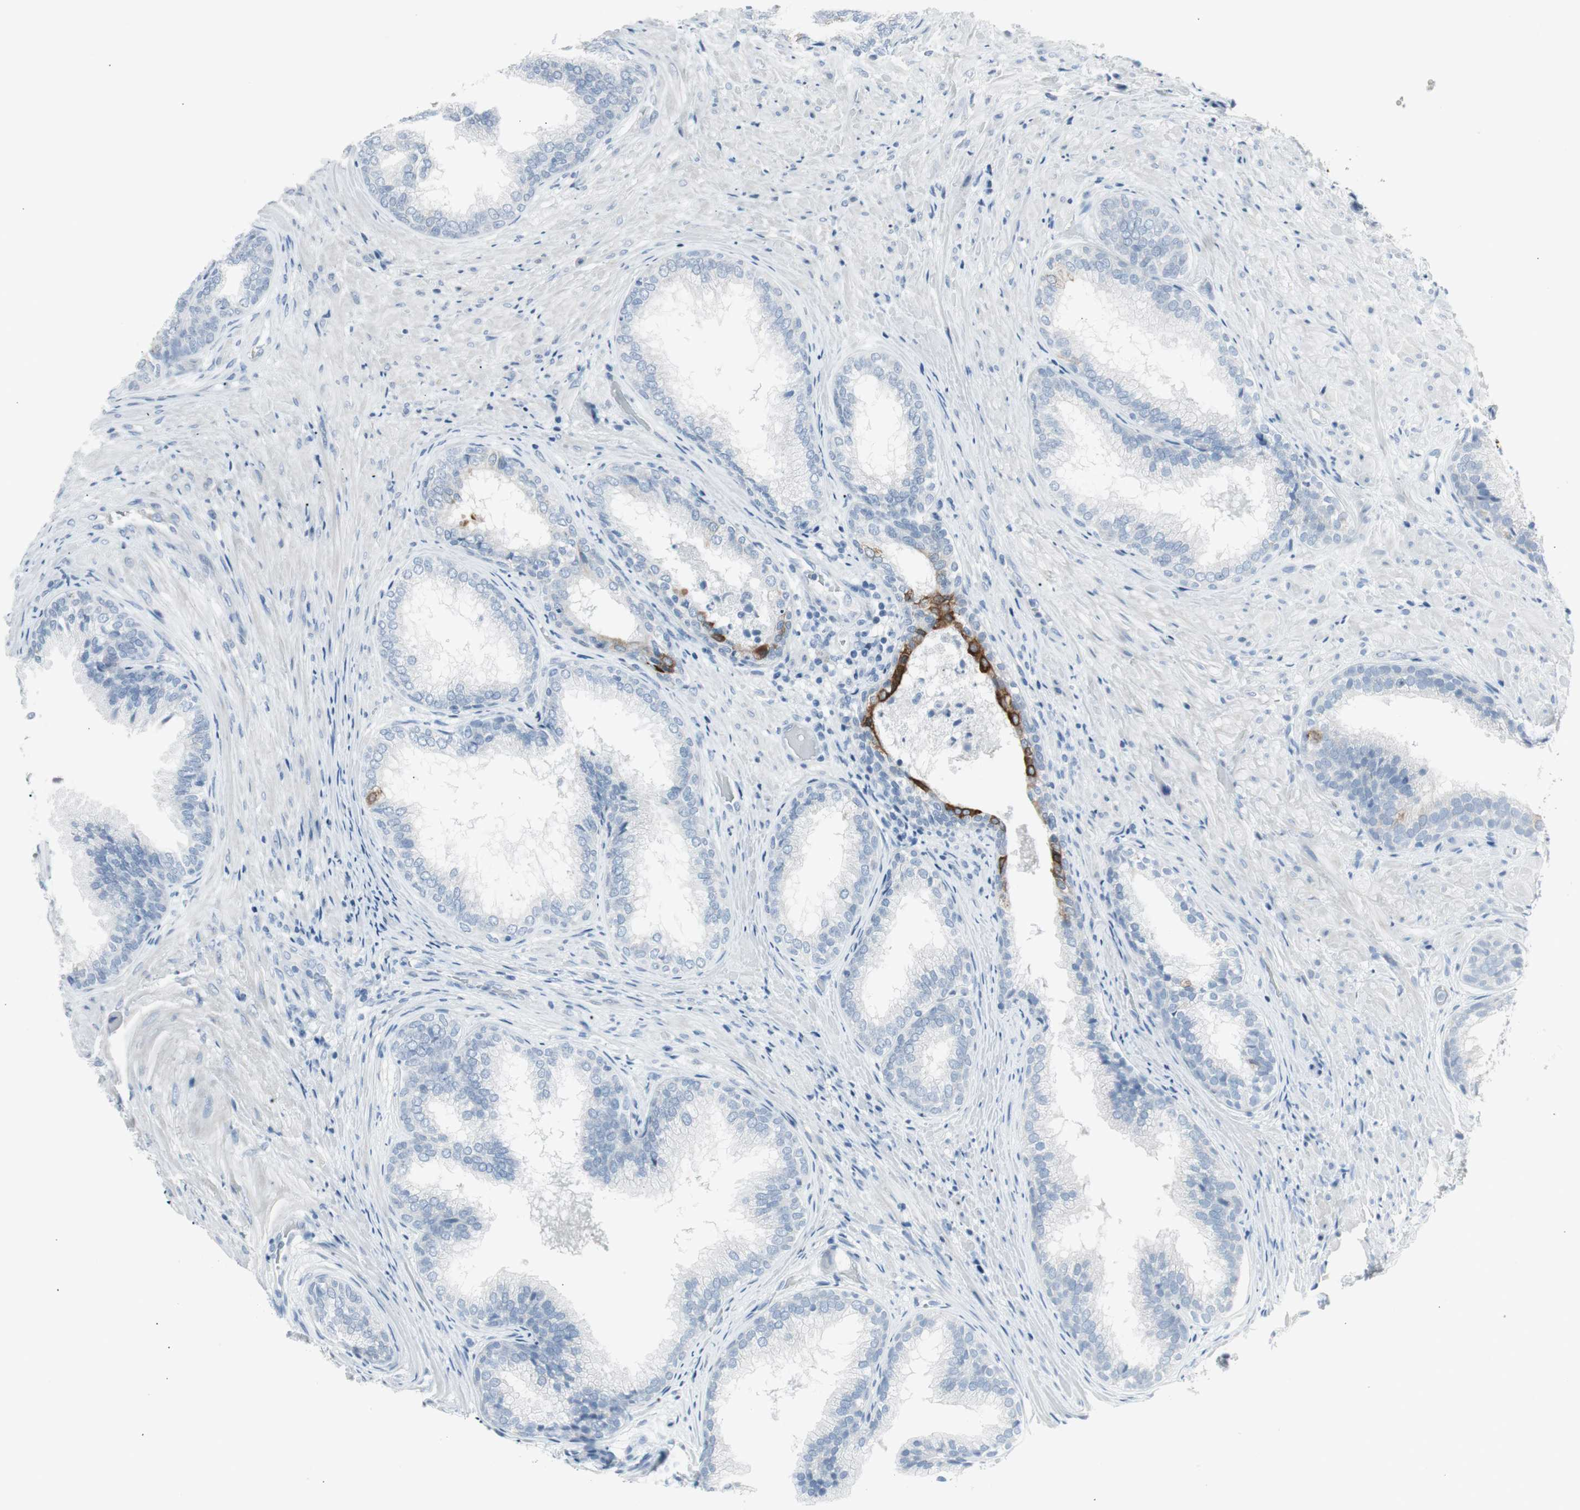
{"staining": {"intensity": "strong", "quantity": "25%-75%", "location": "cytoplasmic/membranous"}, "tissue": "prostate", "cell_type": "Glandular cells", "image_type": "normal", "snomed": [{"axis": "morphology", "description": "Normal tissue, NOS"}, {"axis": "topography", "description": "Prostate"}], "caption": "IHC micrograph of benign prostate: prostate stained using immunohistochemistry reveals high levels of strong protein expression localized specifically in the cytoplasmic/membranous of glandular cells, appearing as a cytoplasmic/membranous brown color.", "gene": "AGR2", "patient": {"sex": "male", "age": 76}}